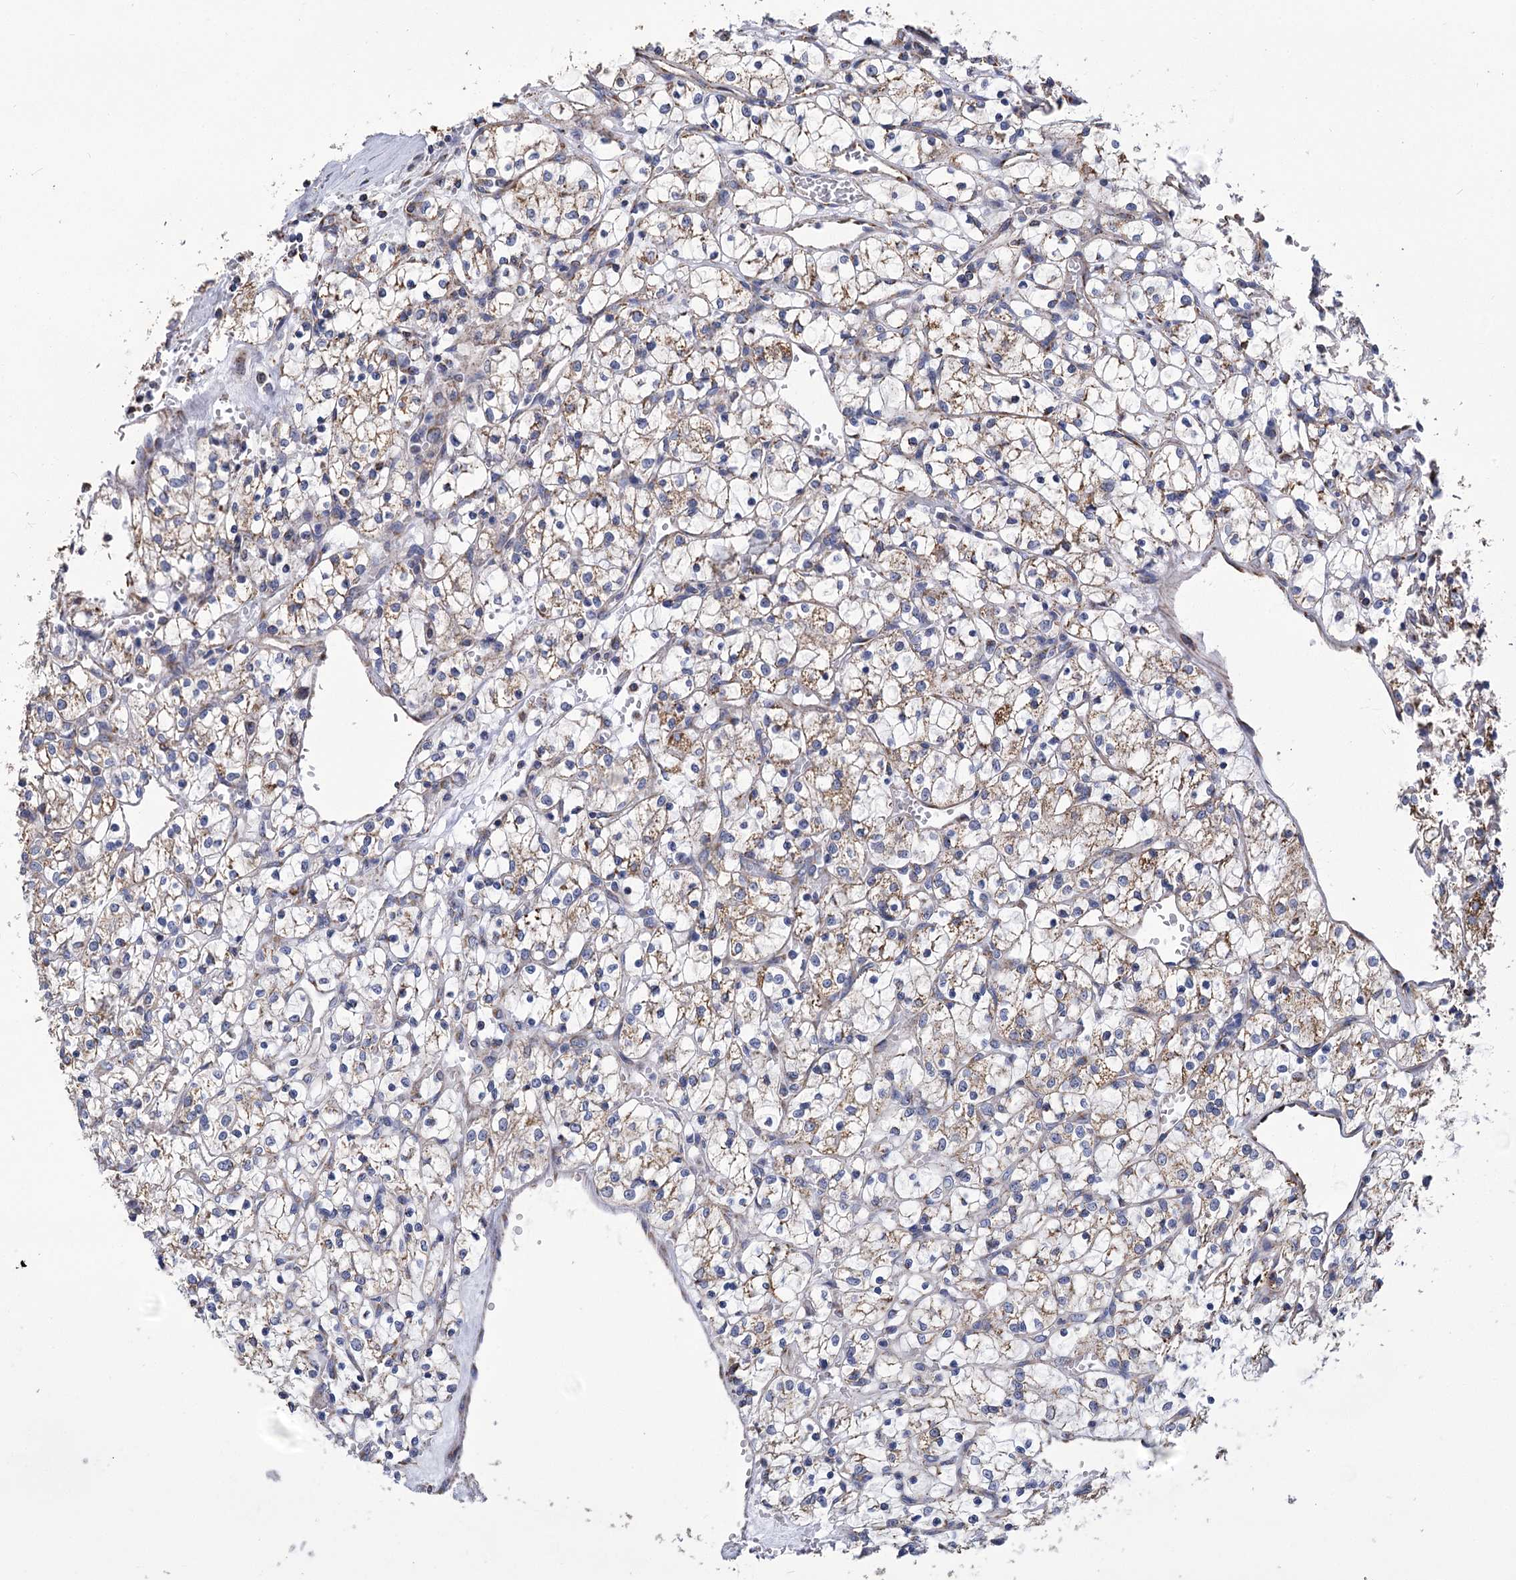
{"staining": {"intensity": "moderate", "quantity": "25%-75%", "location": "cytoplasmic/membranous"}, "tissue": "renal cancer", "cell_type": "Tumor cells", "image_type": "cancer", "snomed": [{"axis": "morphology", "description": "Adenocarcinoma, NOS"}, {"axis": "topography", "description": "Kidney"}], "caption": "Immunohistochemical staining of human renal cancer reveals moderate cytoplasmic/membranous protein expression in about 25%-75% of tumor cells.", "gene": "CCDC73", "patient": {"sex": "female", "age": 69}}